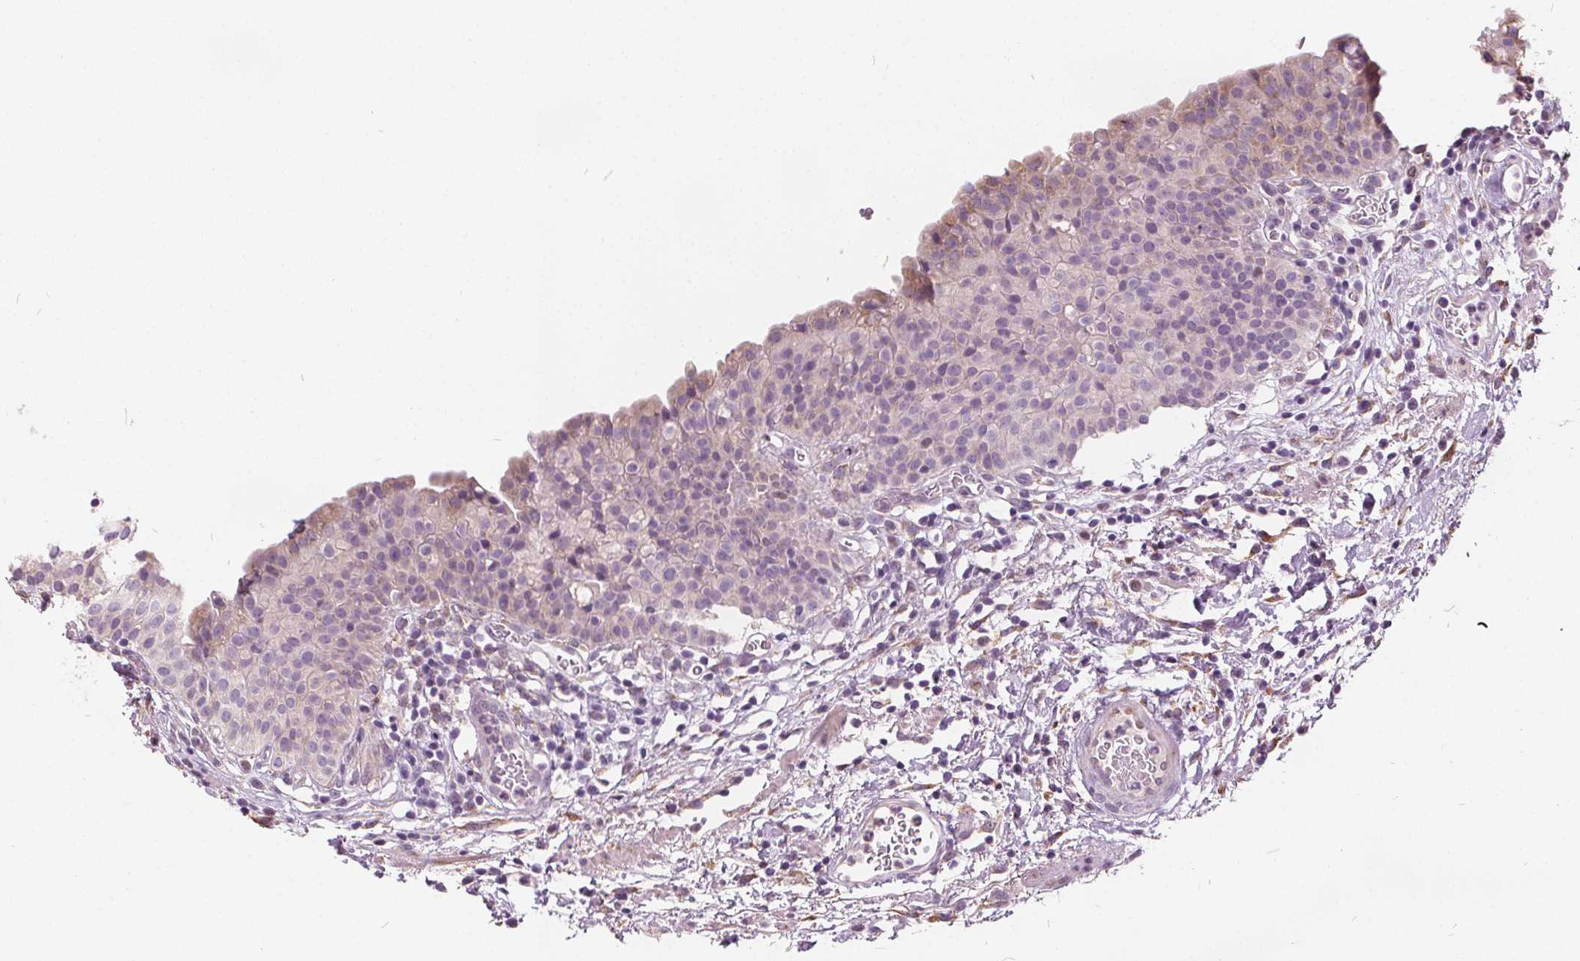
{"staining": {"intensity": "negative", "quantity": "none", "location": "none"}, "tissue": "urinary bladder", "cell_type": "Urothelial cells", "image_type": "normal", "snomed": [{"axis": "morphology", "description": "Normal tissue, NOS"}, {"axis": "morphology", "description": "Inflammation, NOS"}, {"axis": "topography", "description": "Urinary bladder"}], "caption": "Immunohistochemistry micrograph of benign urinary bladder stained for a protein (brown), which displays no positivity in urothelial cells.", "gene": "ACOX2", "patient": {"sex": "male", "age": 57}}